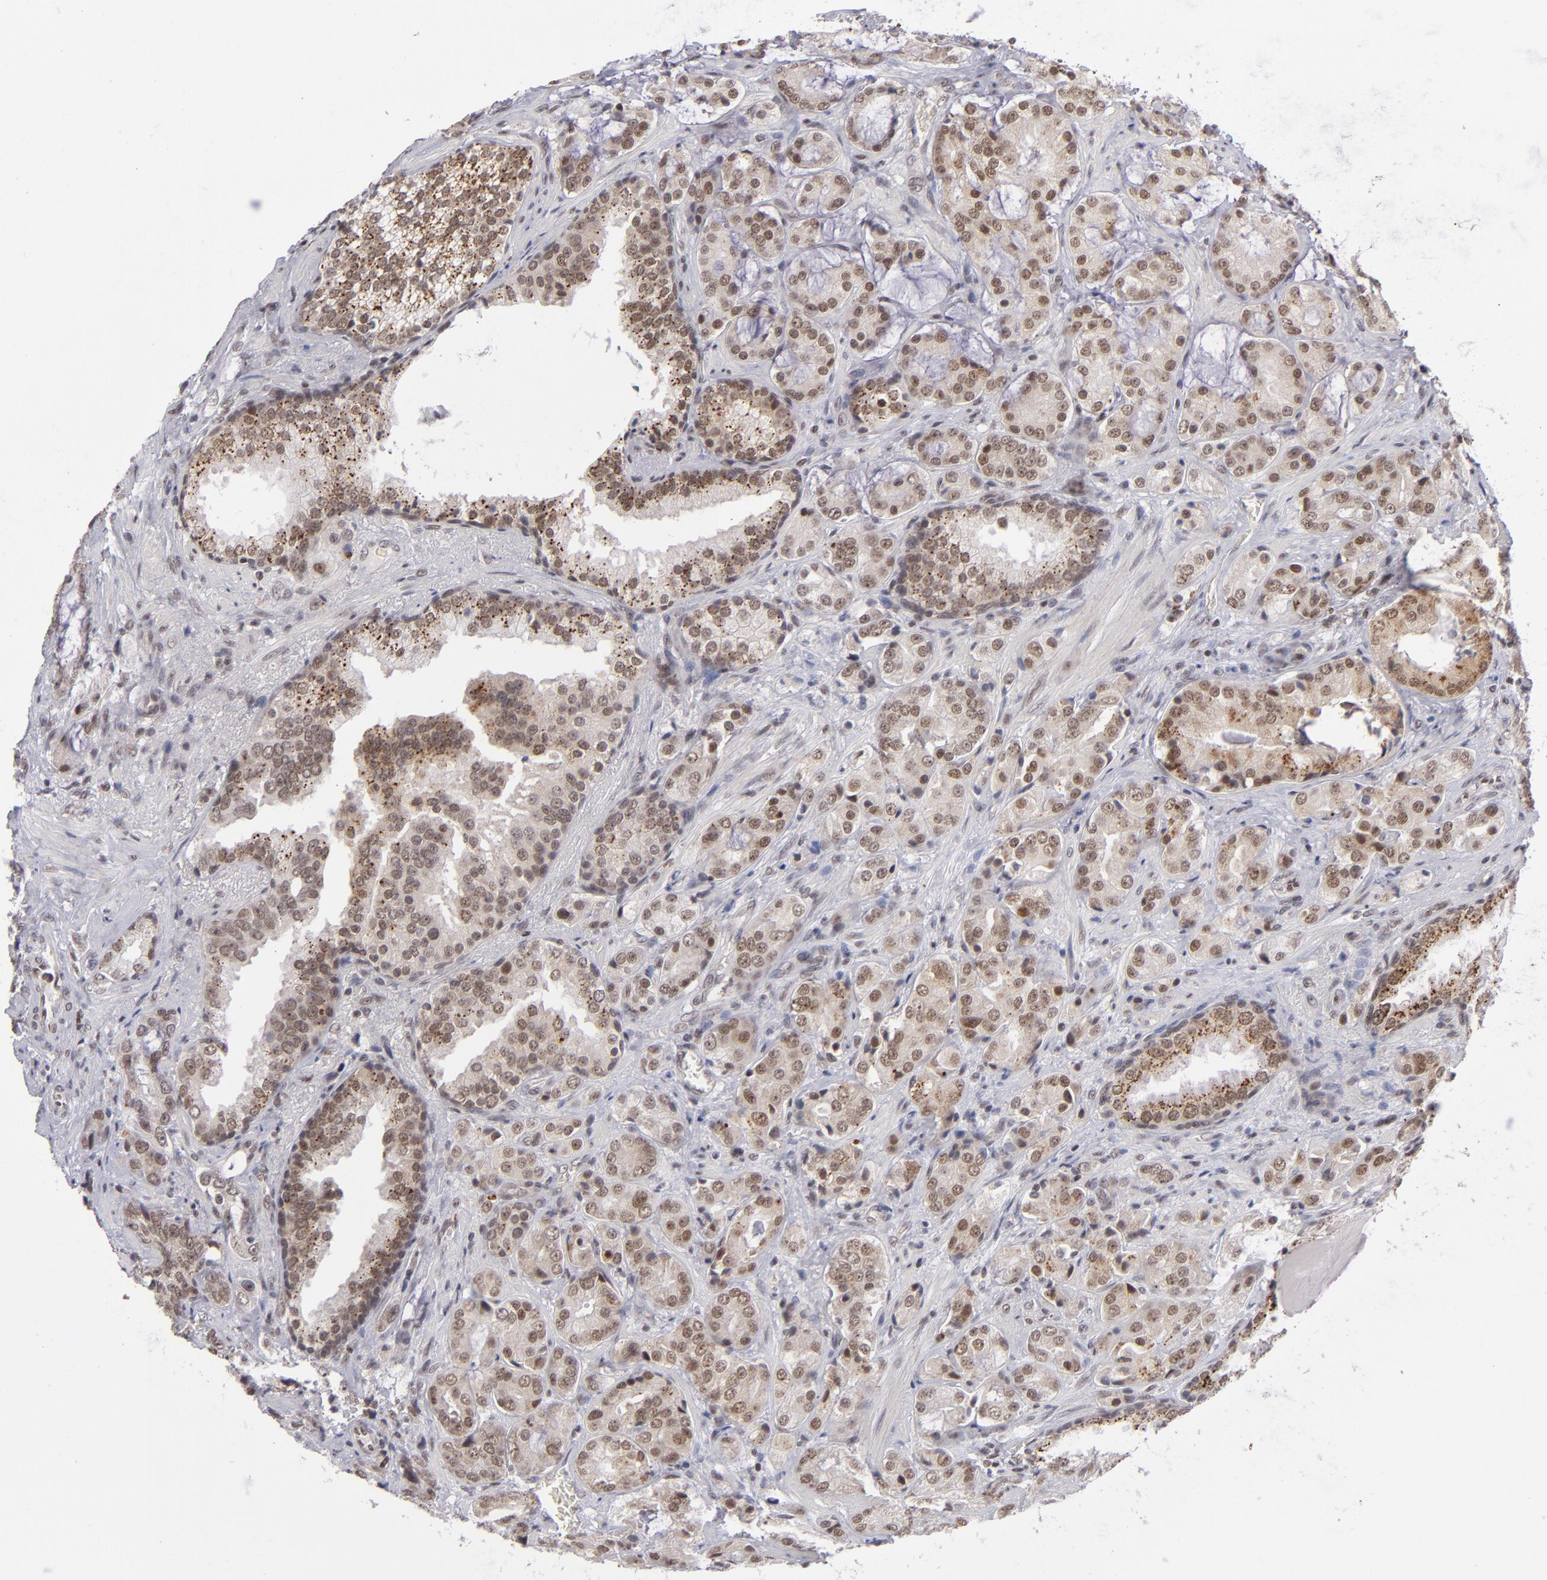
{"staining": {"intensity": "moderate", "quantity": ">75%", "location": "cytoplasmic/membranous,nuclear"}, "tissue": "prostate cancer", "cell_type": "Tumor cells", "image_type": "cancer", "snomed": [{"axis": "morphology", "description": "Adenocarcinoma, Medium grade"}, {"axis": "topography", "description": "Prostate"}], "caption": "Immunohistochemistry (IHC) of medium-grade adenocarcinoma (prostate) exhibits medium levels of moderate cytoplasmic/membranous and nuclear positivity in approximately >75% of tumor cells.", "gene": "MLLT3", "patient": {"sex": "male", "age": 70}}